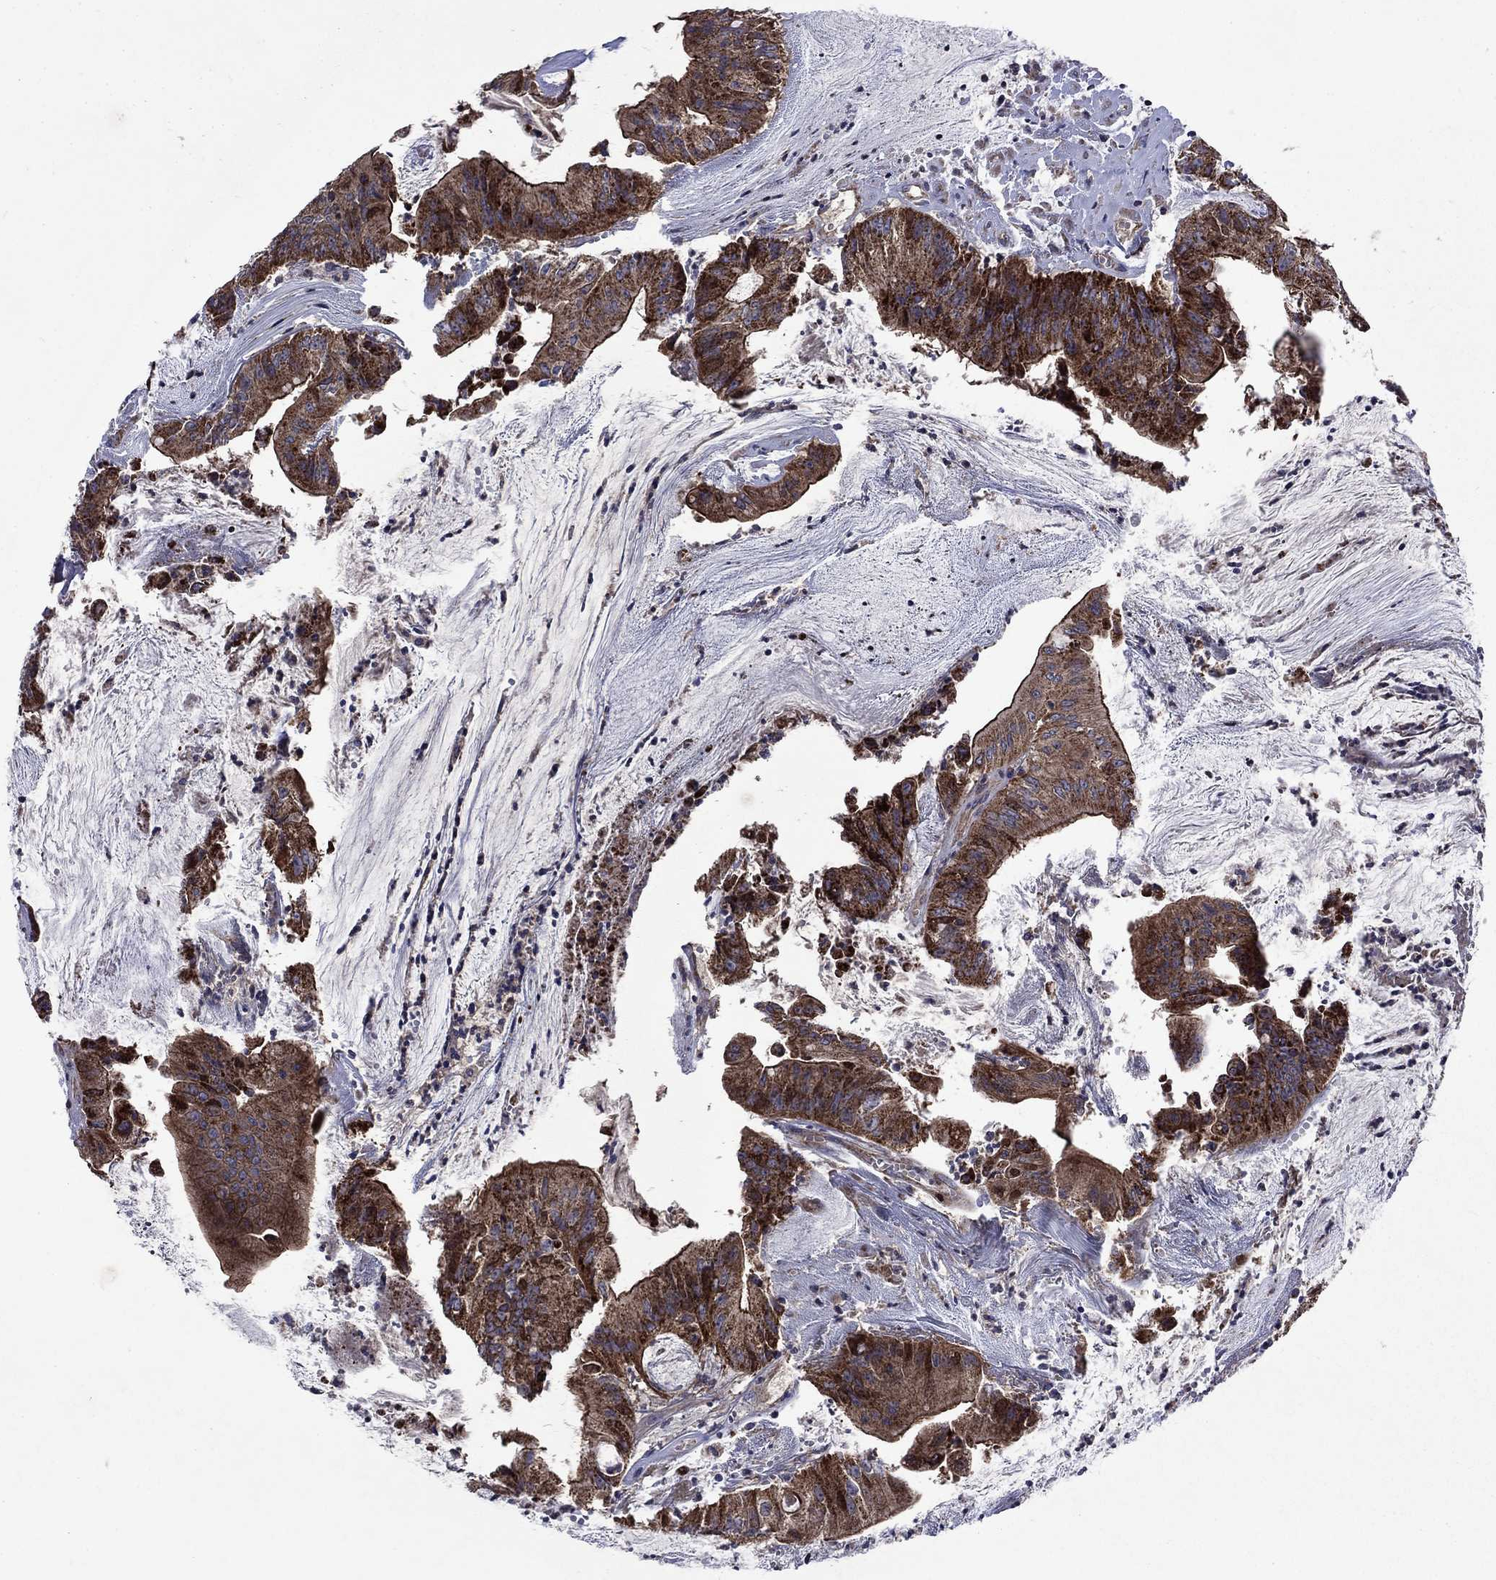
{"staining": {"intensity": "strong", "quantity": ">75%", "location": "cytoplasmic/membranous"}, "tissue": "colorectal cancer", "cell_type": "Tumor cells", "image_type": "cancer", "snomed": [{"axis": "morphology", "description": "Adenocarcinoma, NOS"}, {"axis": "topography", "description": "Colon"}], "caption": "This is a histology image of IHC staining of colorectal cancer, which shows strong staining in the cytoplasmic/membranous of tumor cells.", "gene": "KIF22", "patient": {"sex": "female", "age": 69}}